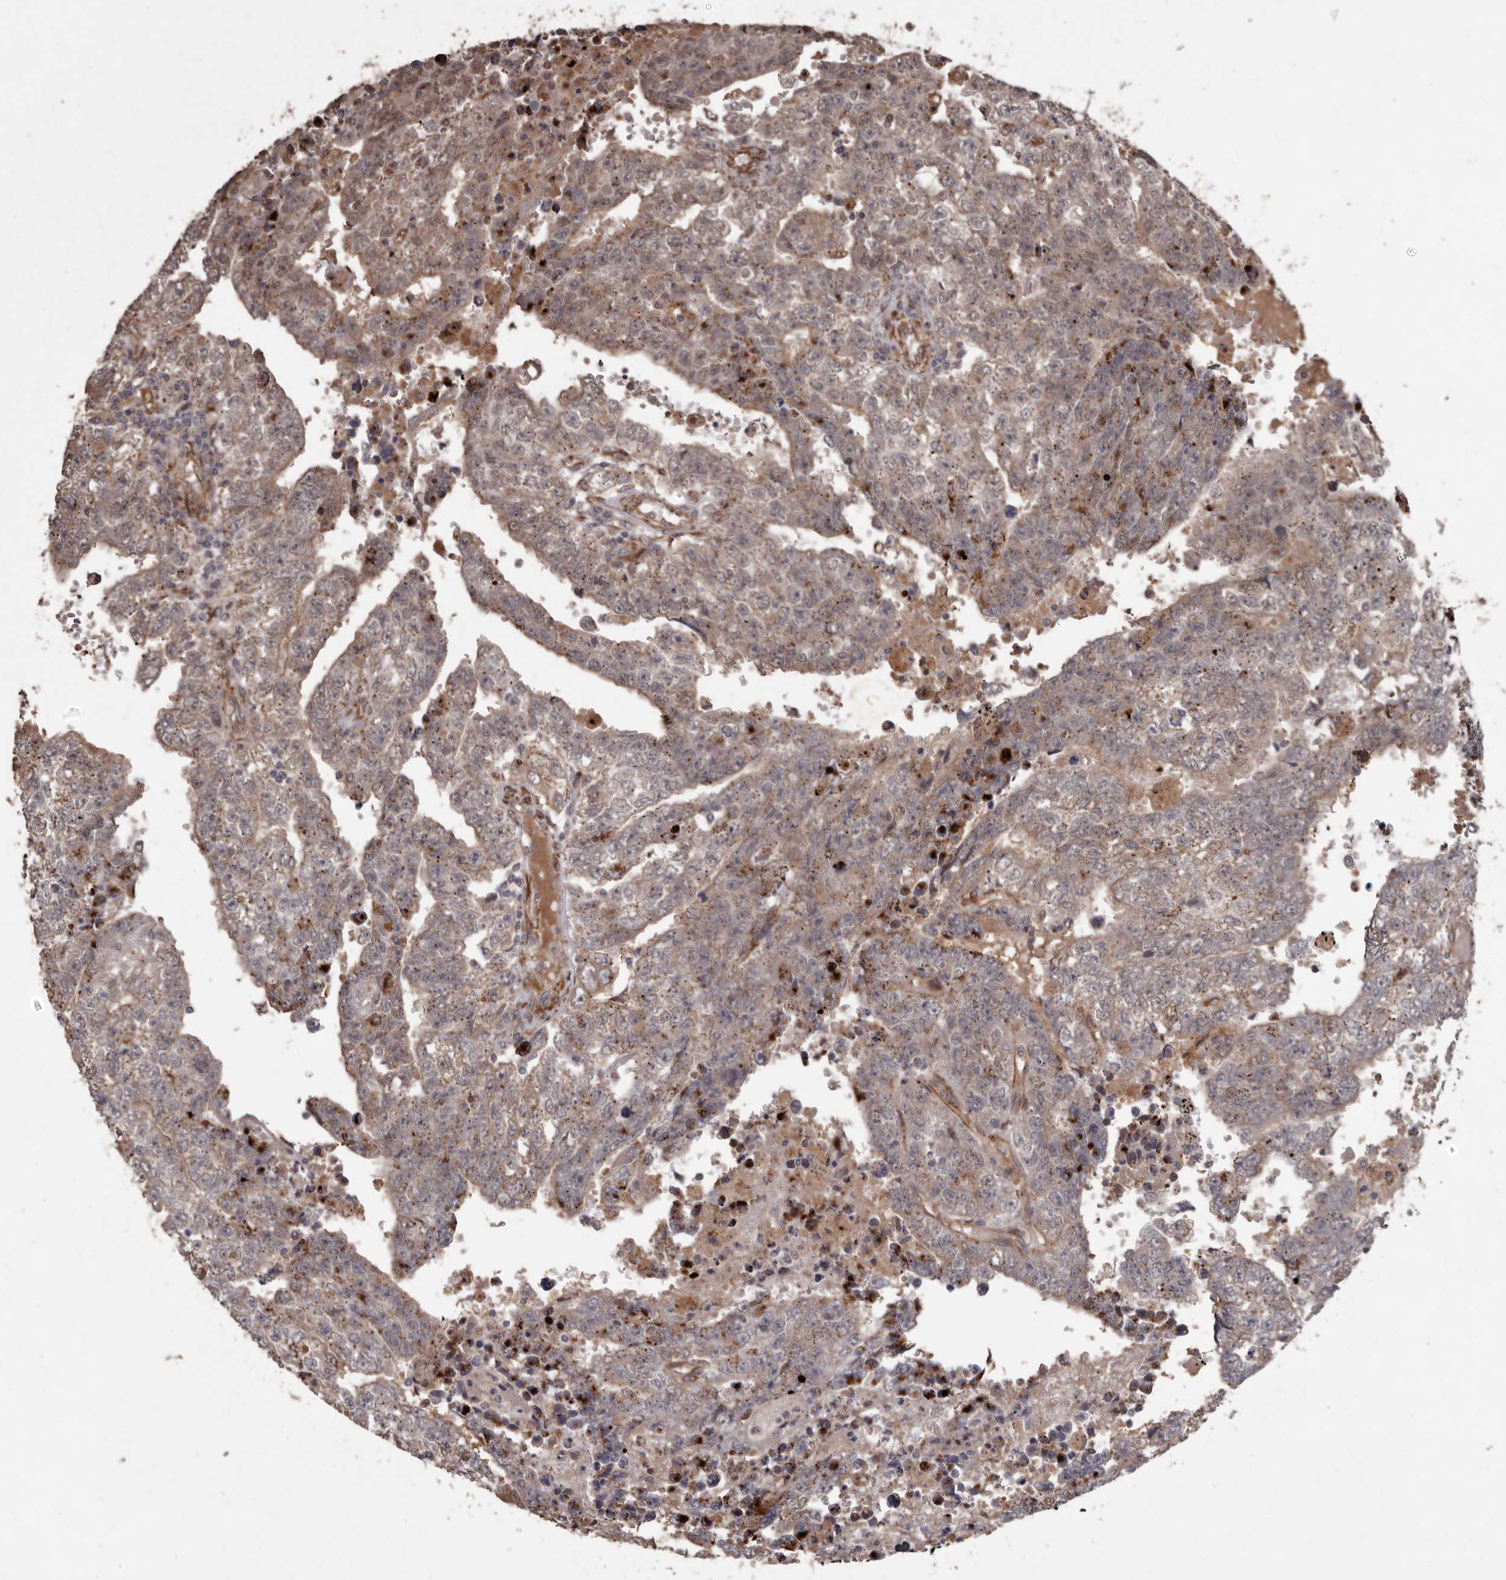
{"staining": {"intensity": "weak", "quantity": "25%-75%", "location": "cytoplasmic/membranous"}, "tissue": "testis cancer", "cell_type": "Tumor cells", "image_type": "cancer", "snomed": [{"axis": "morphology", "description": "Carcinoma, Embryonal, NOS"}, {"axis": "topography", "description": "Testis"}], "caption": "An image of embryonal carcinoma (testis) stained for a protein reveals weak cytoplasmic/membranous brown staining in tumor cells.", "gene": "BRAT1", "patient": {"sex": "male", "age": 25}}